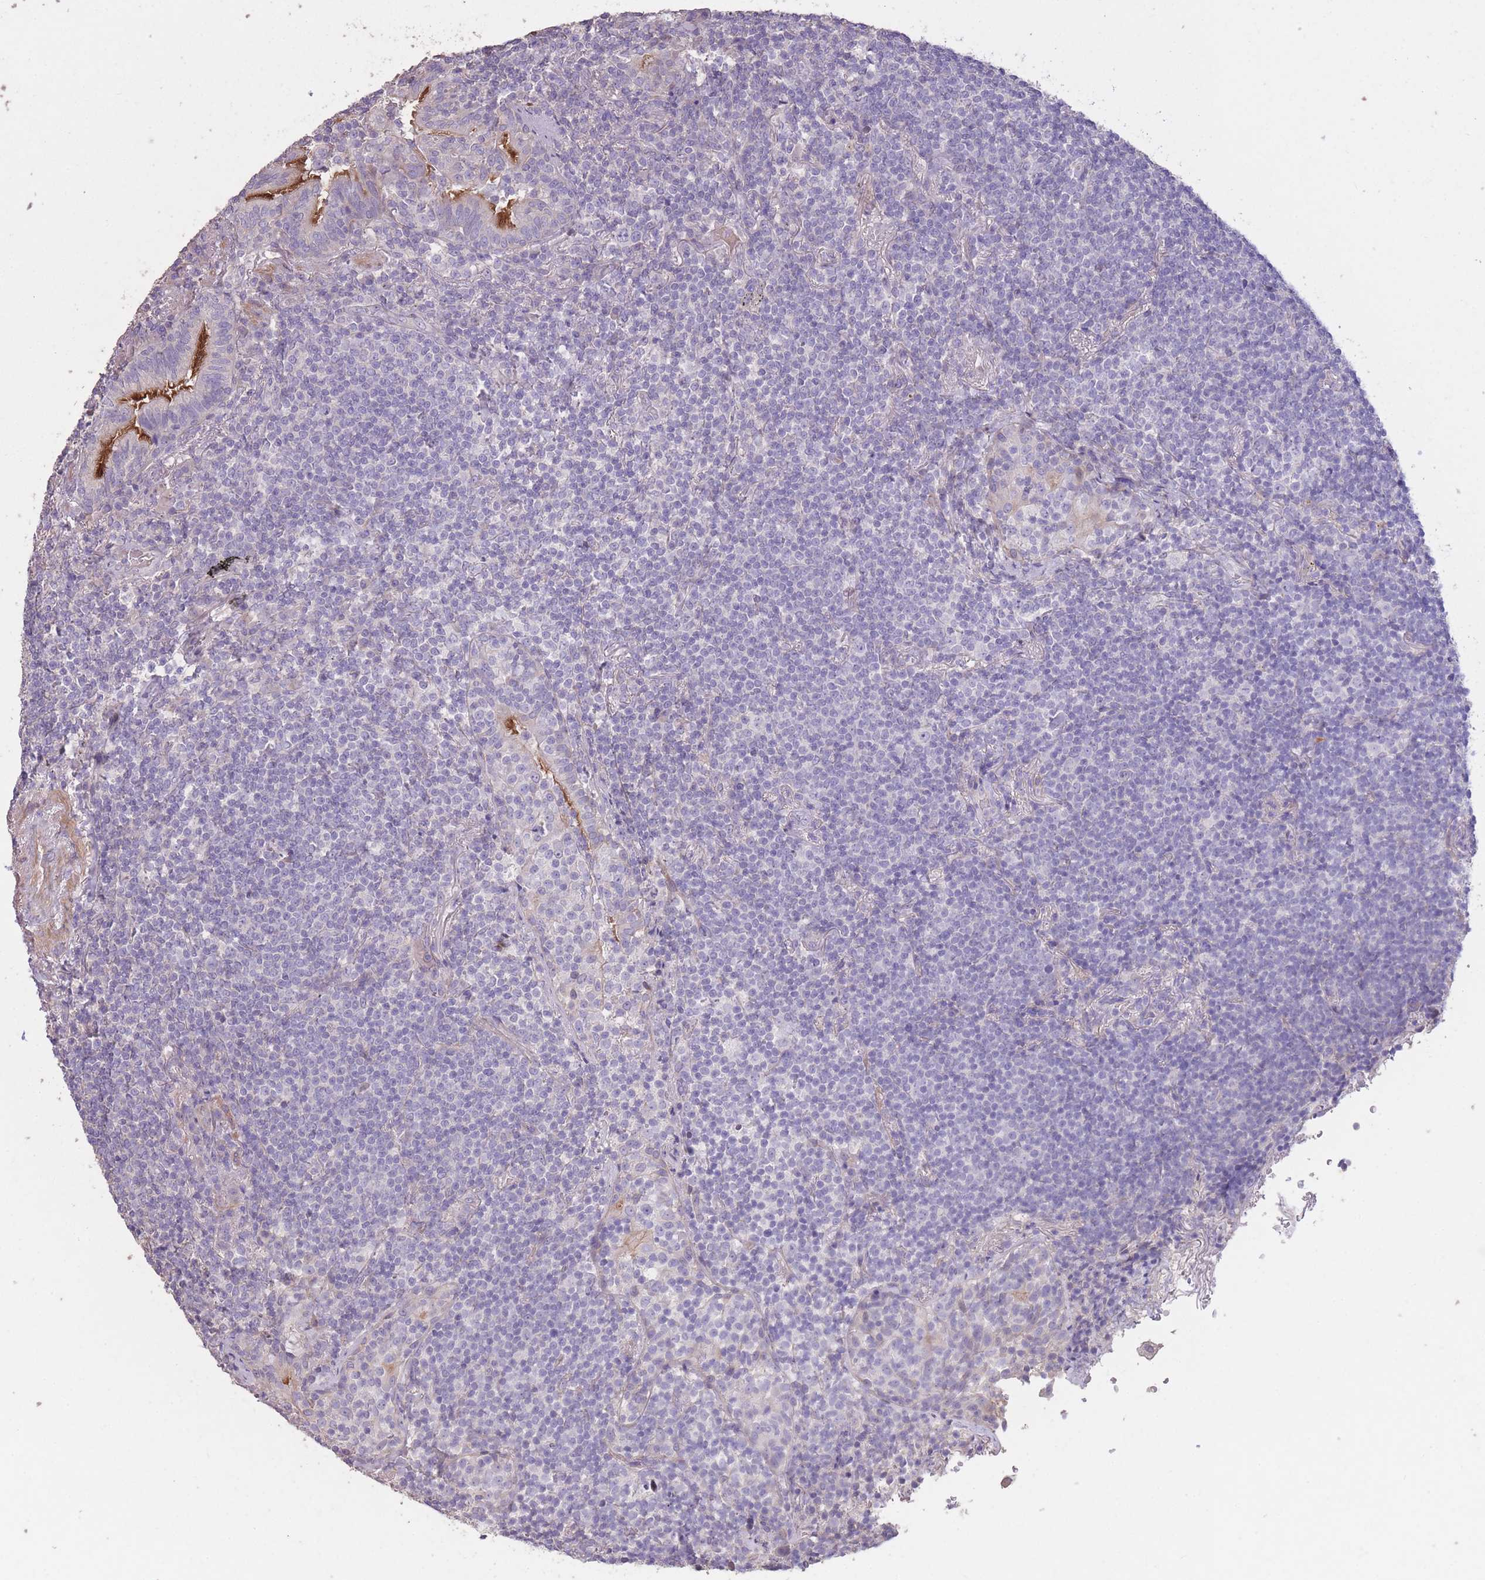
{"staining": {"intensity": "negative", "quantity": "none", "location": "none"}, "tissue": "lymphoma", "cell_type": "Tumor cells", "image_type": "cancer", "snomed": [{"axis": "morphology", "description": "Malignant lymphoma, non-Hodgkin's type, Low grade"}, {"axis": "topography", "description": "Lung"}], "caption": "A high-resolution micrograph shows immunohistochemistry staining of malignant lymphoma, non-Hodgkin's type (low-grade), which shows no significant positivity in tumor cells.", "gene": "RSPH10B", "patient": {"sex": "female", "age": 71}}